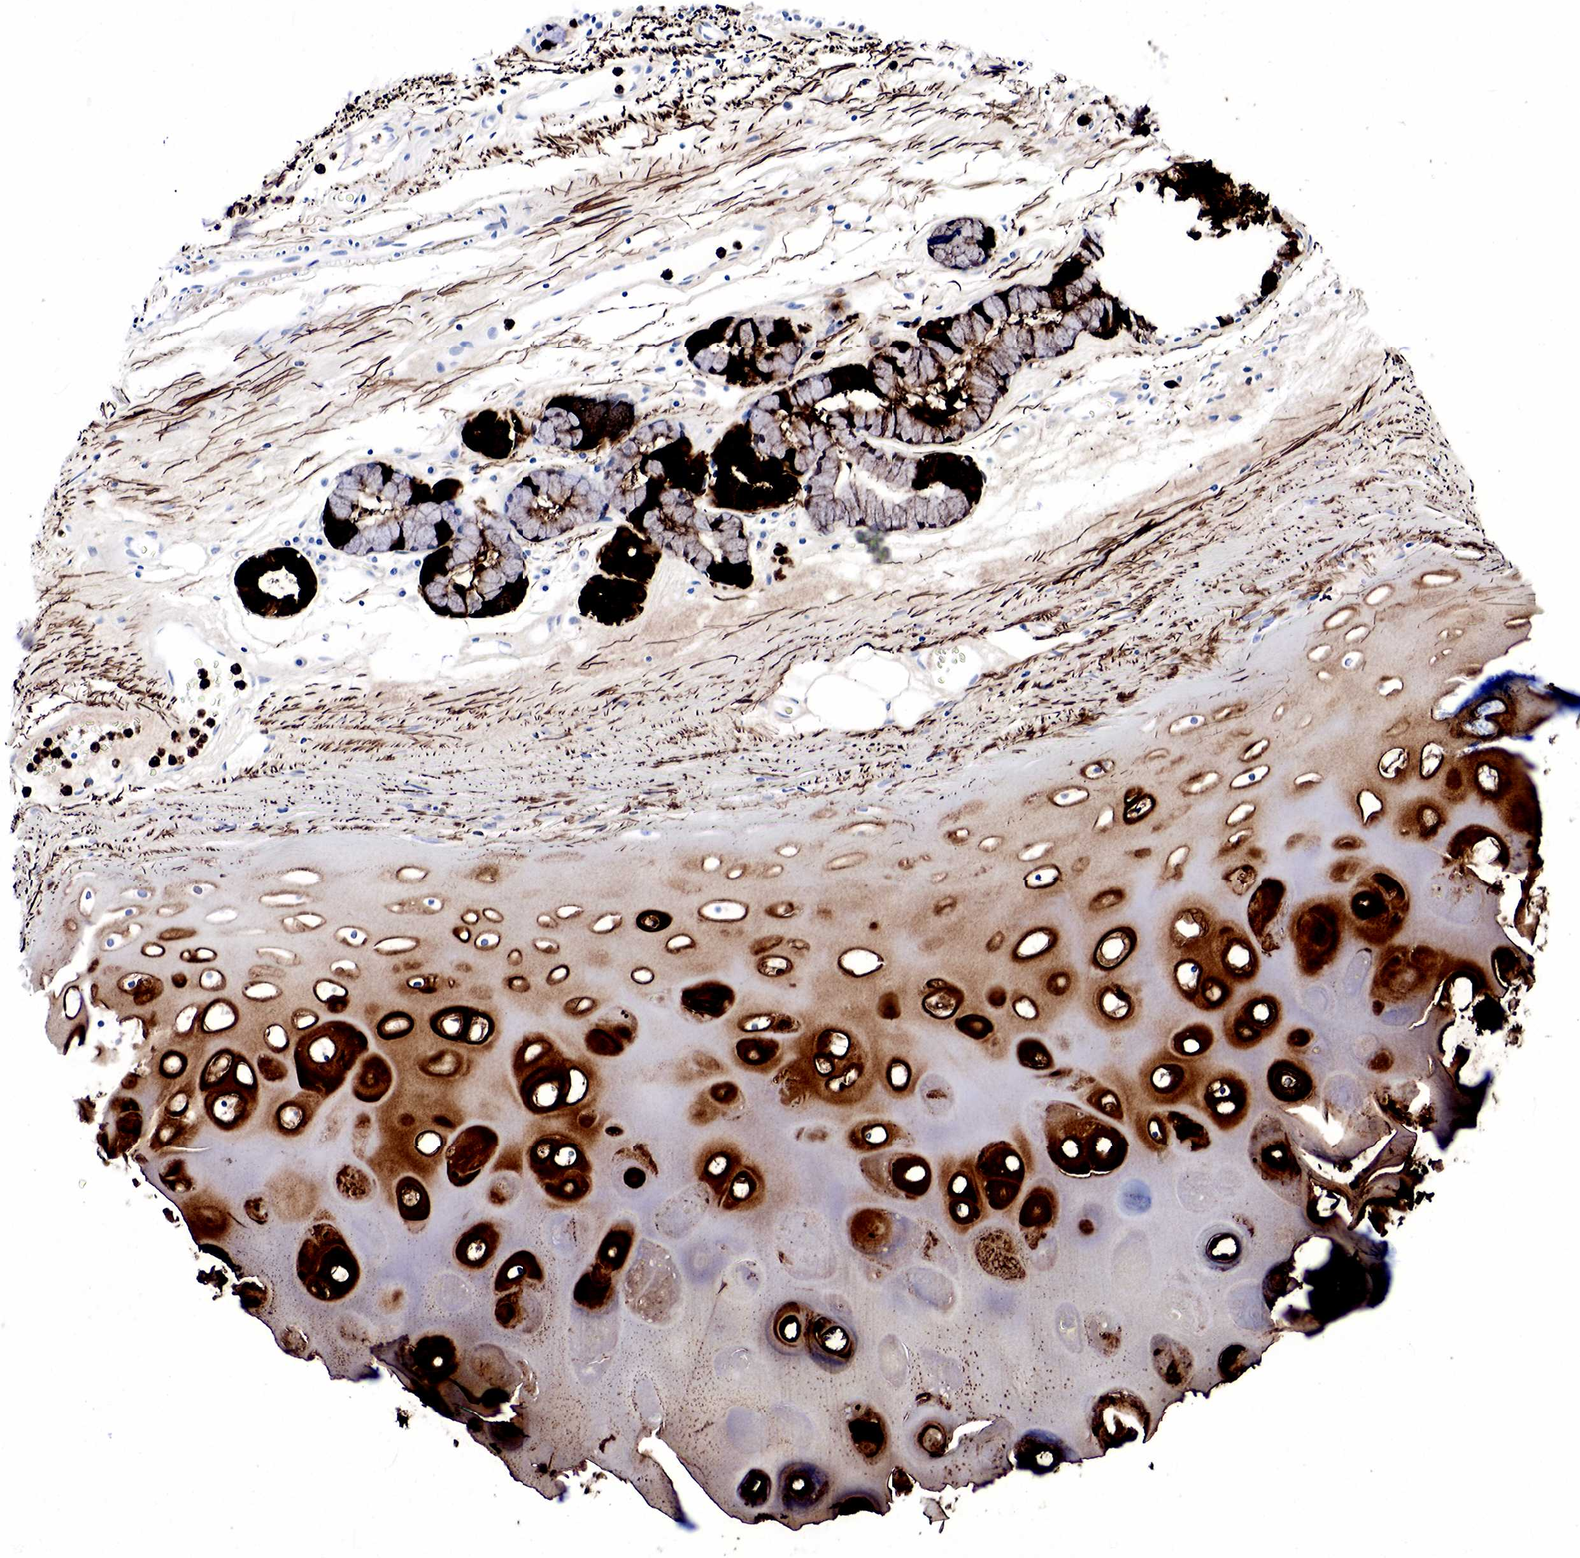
{"staining": {"intensity": "strong", "quantity": ">75%", "location": "cytoplasmic/membranous"}, "tissue": "bronchus", "cell_type": "Respiratory epithelial cells", "image_type": "normal", "snomed": [{"axis": "morphology", "description": "Normal tissue, NOS"}, {"axis": "topography", "description": "Cartilage tissue"}], "caption": "IHC of benign bronchus demonstrates high levels of strong cytoplasmic/membranous expression in about >75% of respiratory epithelial cells.", "gene": "LYZ", "patient": {"sex": "female", "age": 63}}